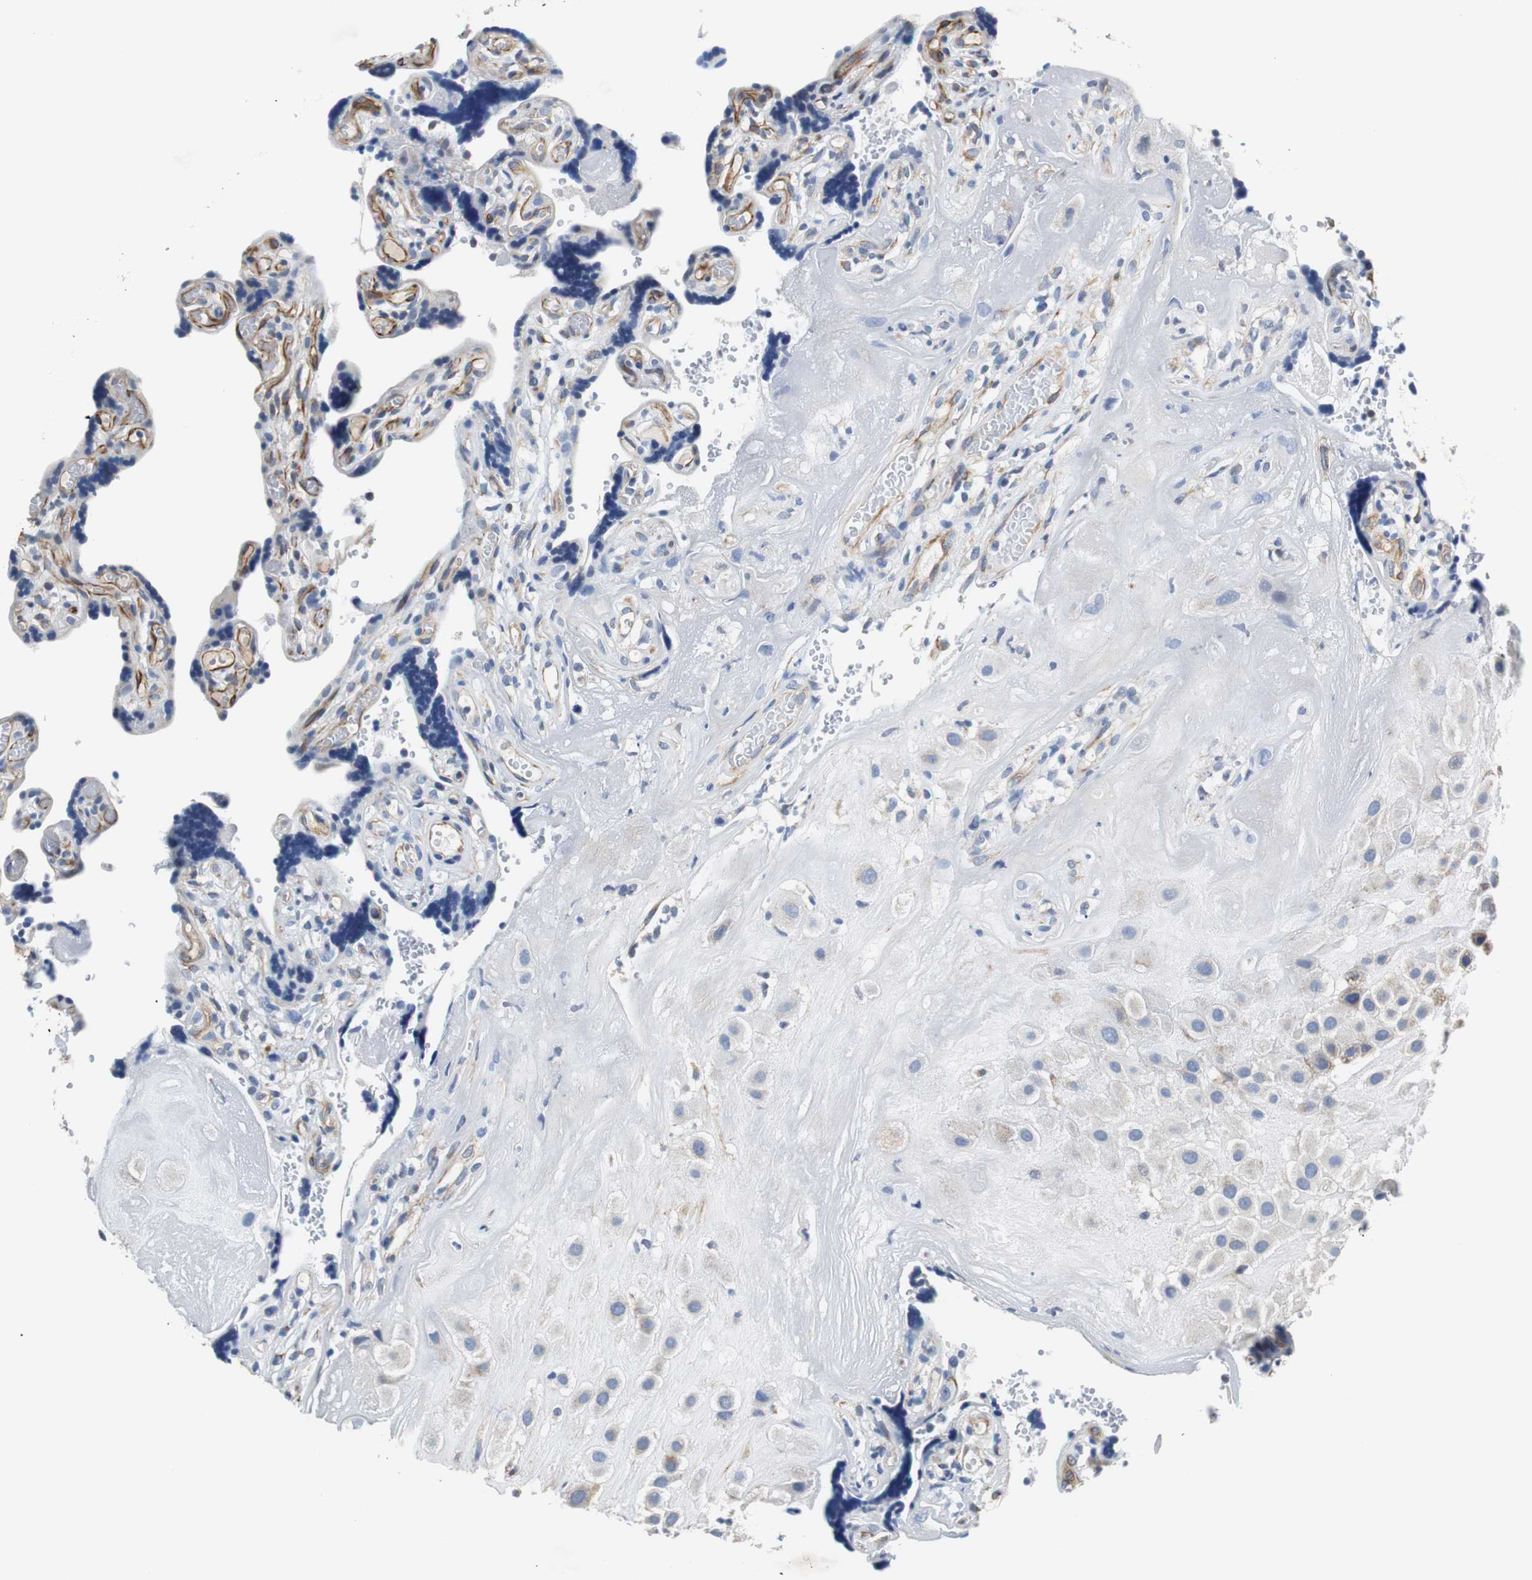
{"staining": {"intensity": "moderate", "quantity": ">75%", "location": "cytoplasmic/membranous"}, "tissue": "placenta", "cell_type": "Decidual cells", "image_type": "normal", "snomed": [{"axis": "morphology", "description": "Normal tissue, NOS"}, {"axis": "topography", "description": "Placenta"}], "caption": "Immunohistochemical staining of benign placenta shows moderate cytoplasmic/membranous protein staining in about >75% of decidual cells. Immunohistochemistry (ihc) stains the protein of interest in brown and the nuclei are stained blue.", "gene": "PCK1", "patient": {"sex": "female", "age": 30}}